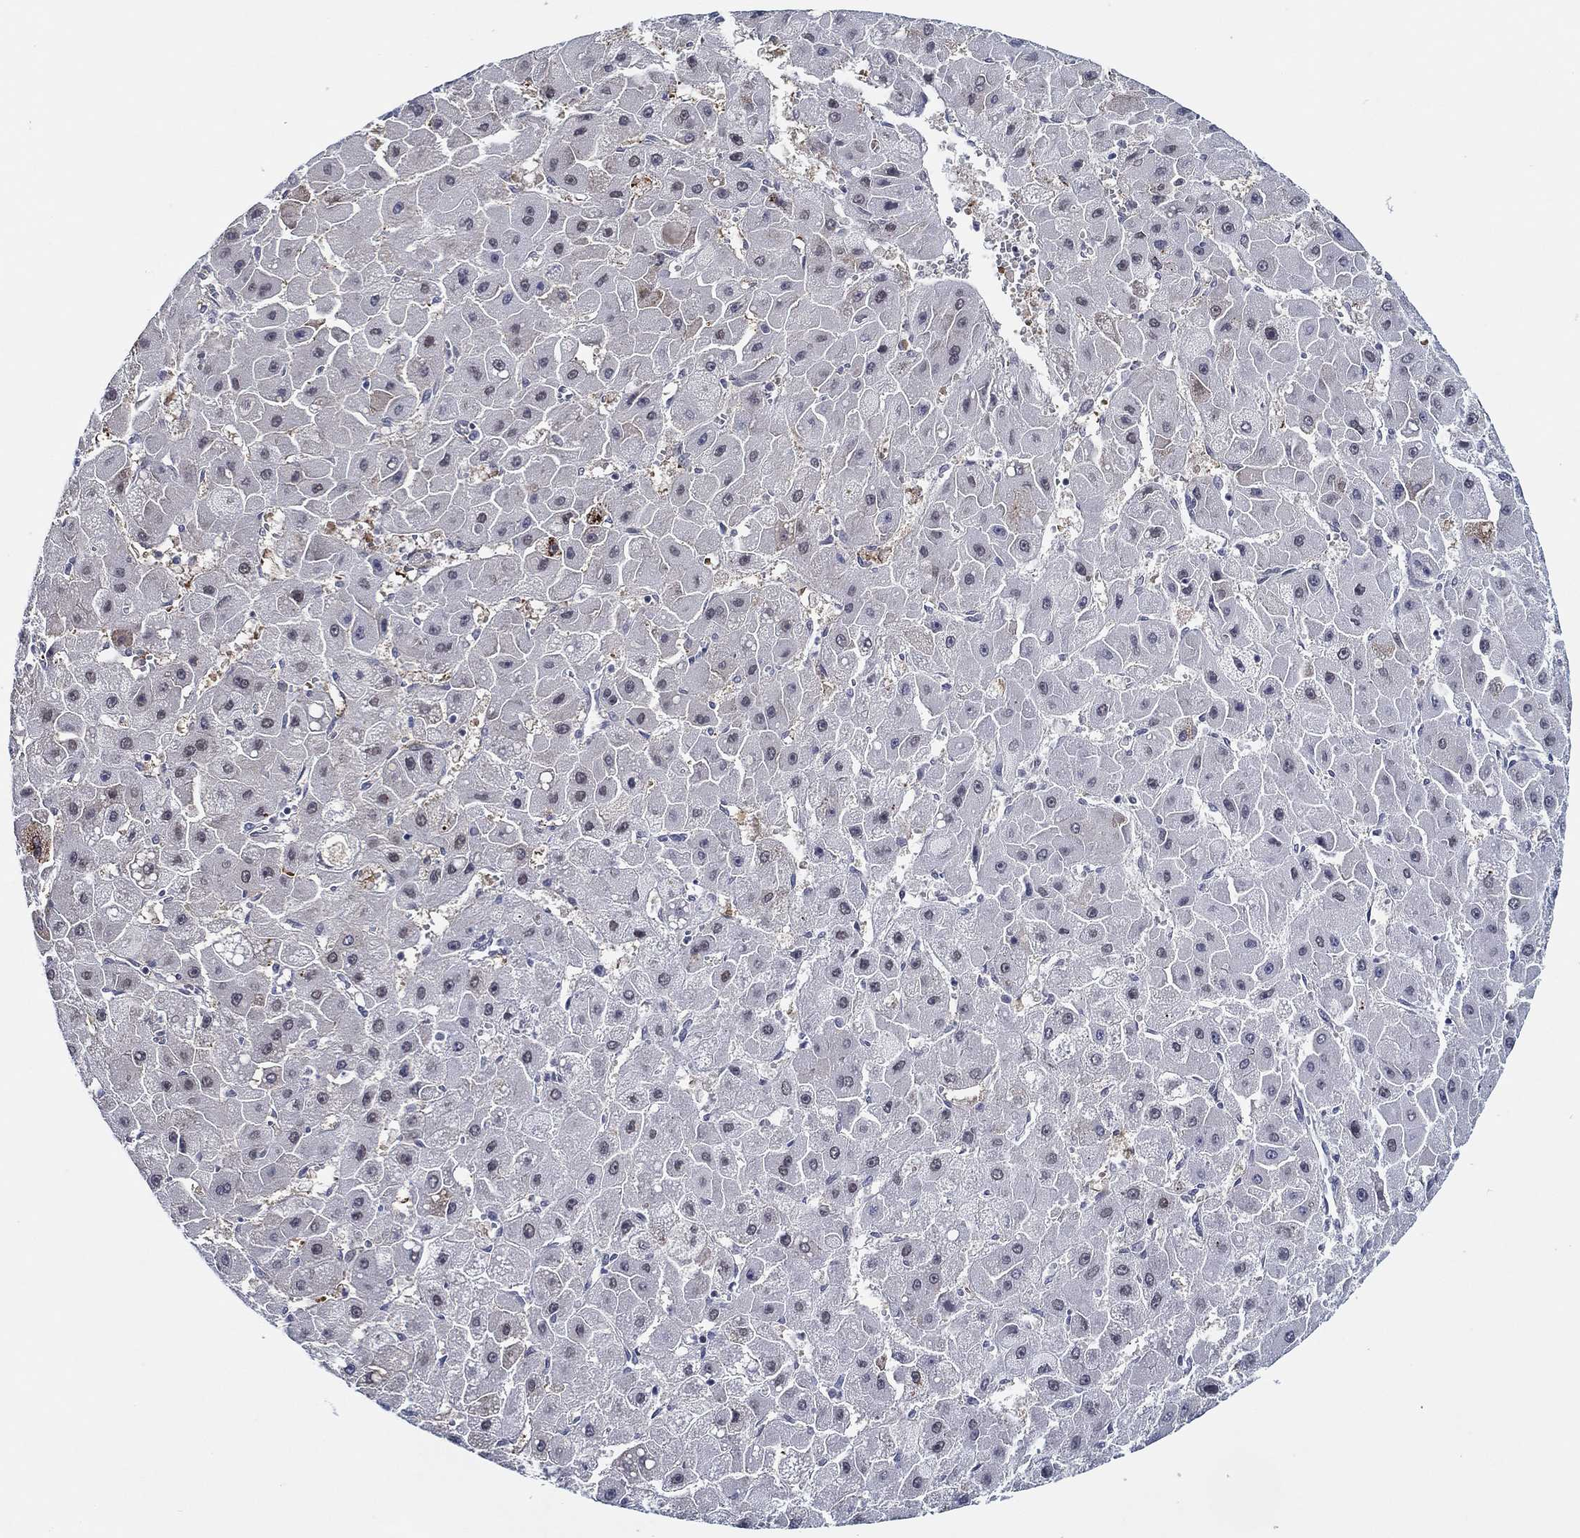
{"staining": {"intensity": "weak", "quantity": "25%-75%", "location": "nuclear"}, "tissue": "liver cancer", "cell_type": "Tumor cells", "image_type": "cancer", "snomed": [{"axis": "morphology", "description": "Carcinoma, Hepatocellular, NOS"}, {"axis": "topography", "description": "Liver"}], "caption": "Weak nuclear protein expression is appreciated in approximately 25%-75% of tumor cells in hepatocellular carcinoma (liver).", "gene": "SLC34A1", "patient": {"sex": "female", "age": 25}}